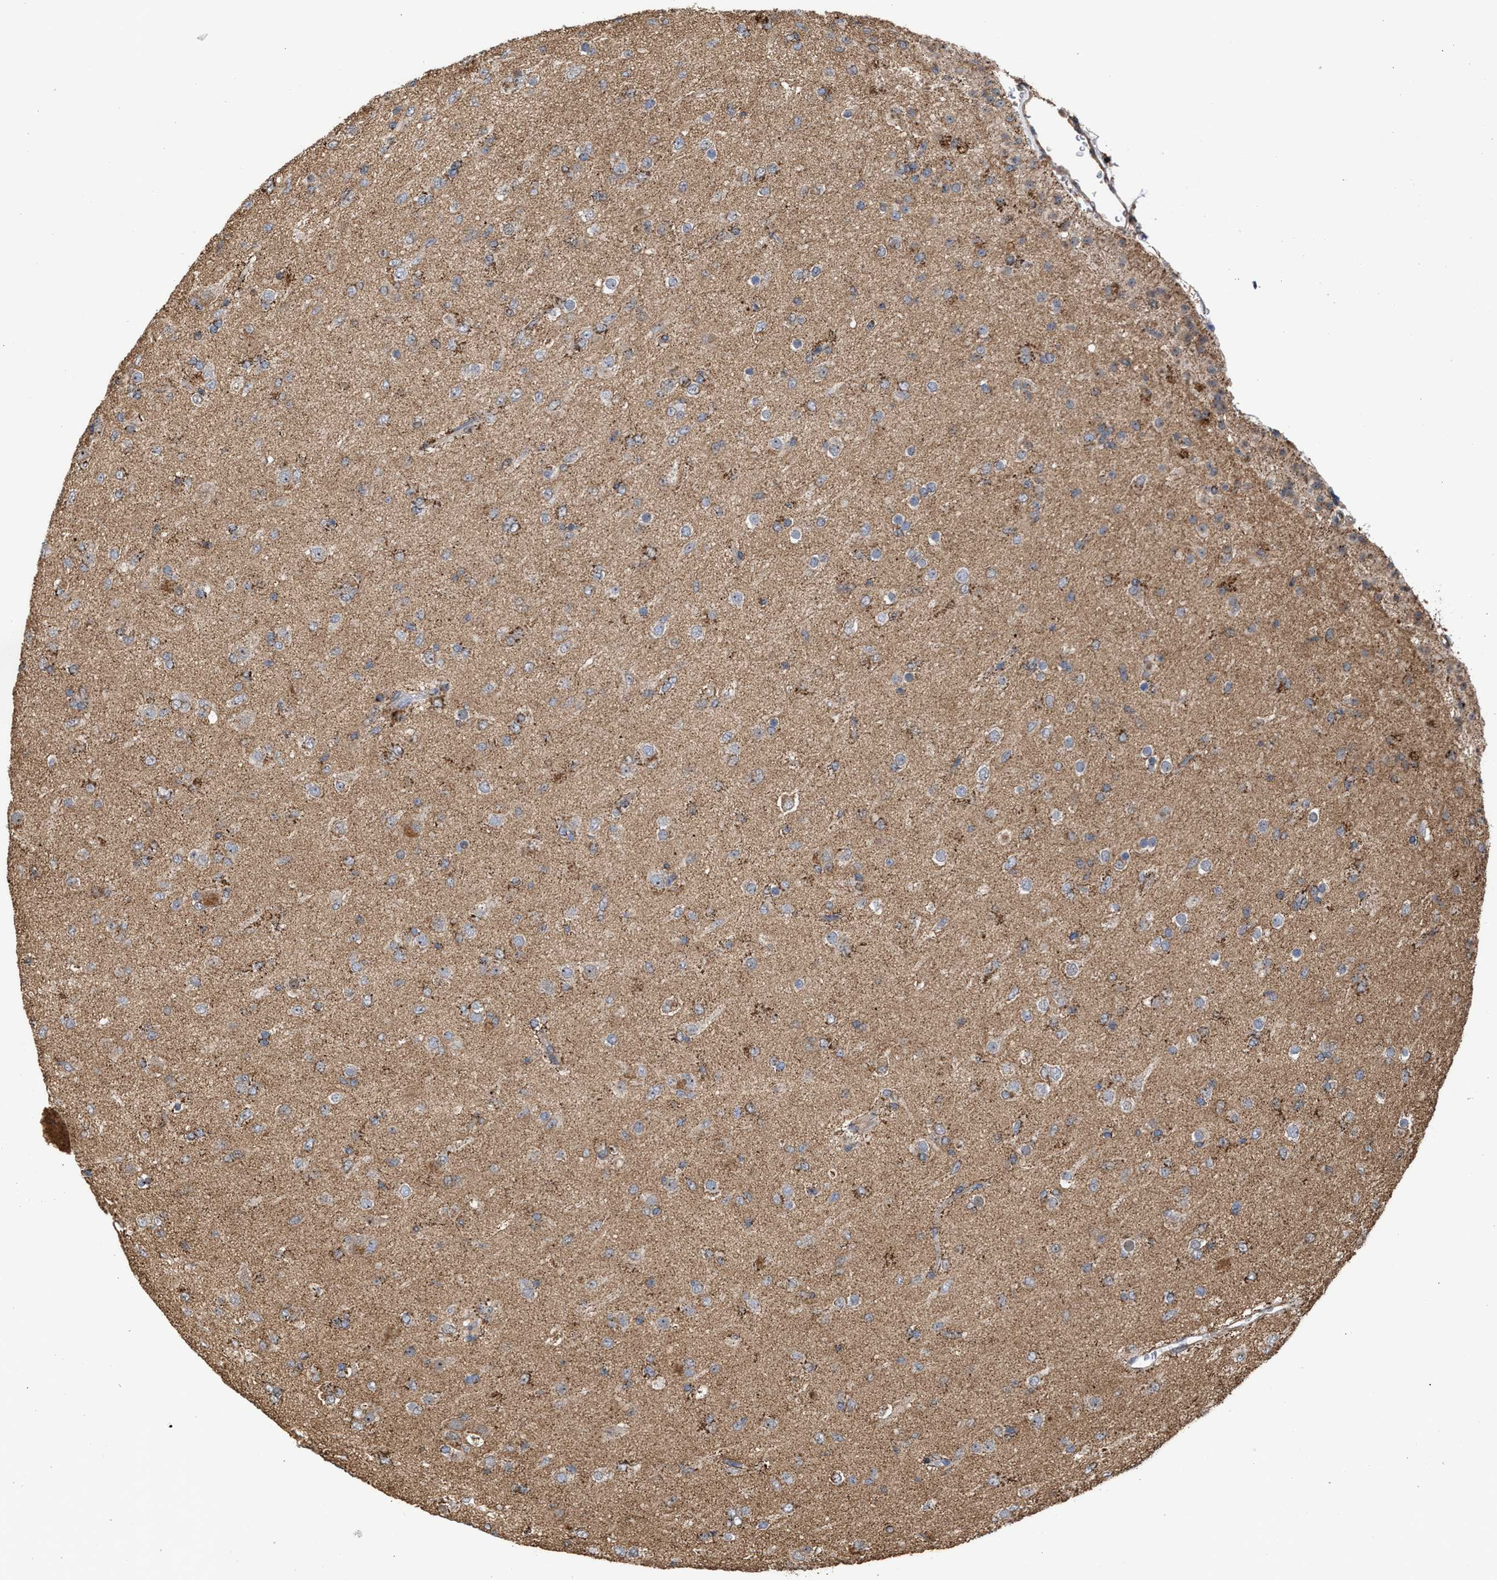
{"staining": {"intensity": "moderate", "quantity": "<25%", "location": "cytoplasmic/membranous"}, "tissue": "glioma", "cell_type": "Tumor cells", "image_type": "cancer", "snomed": [{"axis": "morphology", "description": "Glioma, malignant, Low grade"}, {"axis": "topography", "description": "Brain"}], "caption": "Immunohistochemistry histopathology image of neoplastic tissue: human glioma stained using IHC reveals low levels of moderate protein expression localized specifically in the cytoplasmic/membranous of tumor cells, appearing as a cytoplasmic/membranous brown color.", "gene": "EXOSC2", "patient": {"sex": "male", "age": 65}}